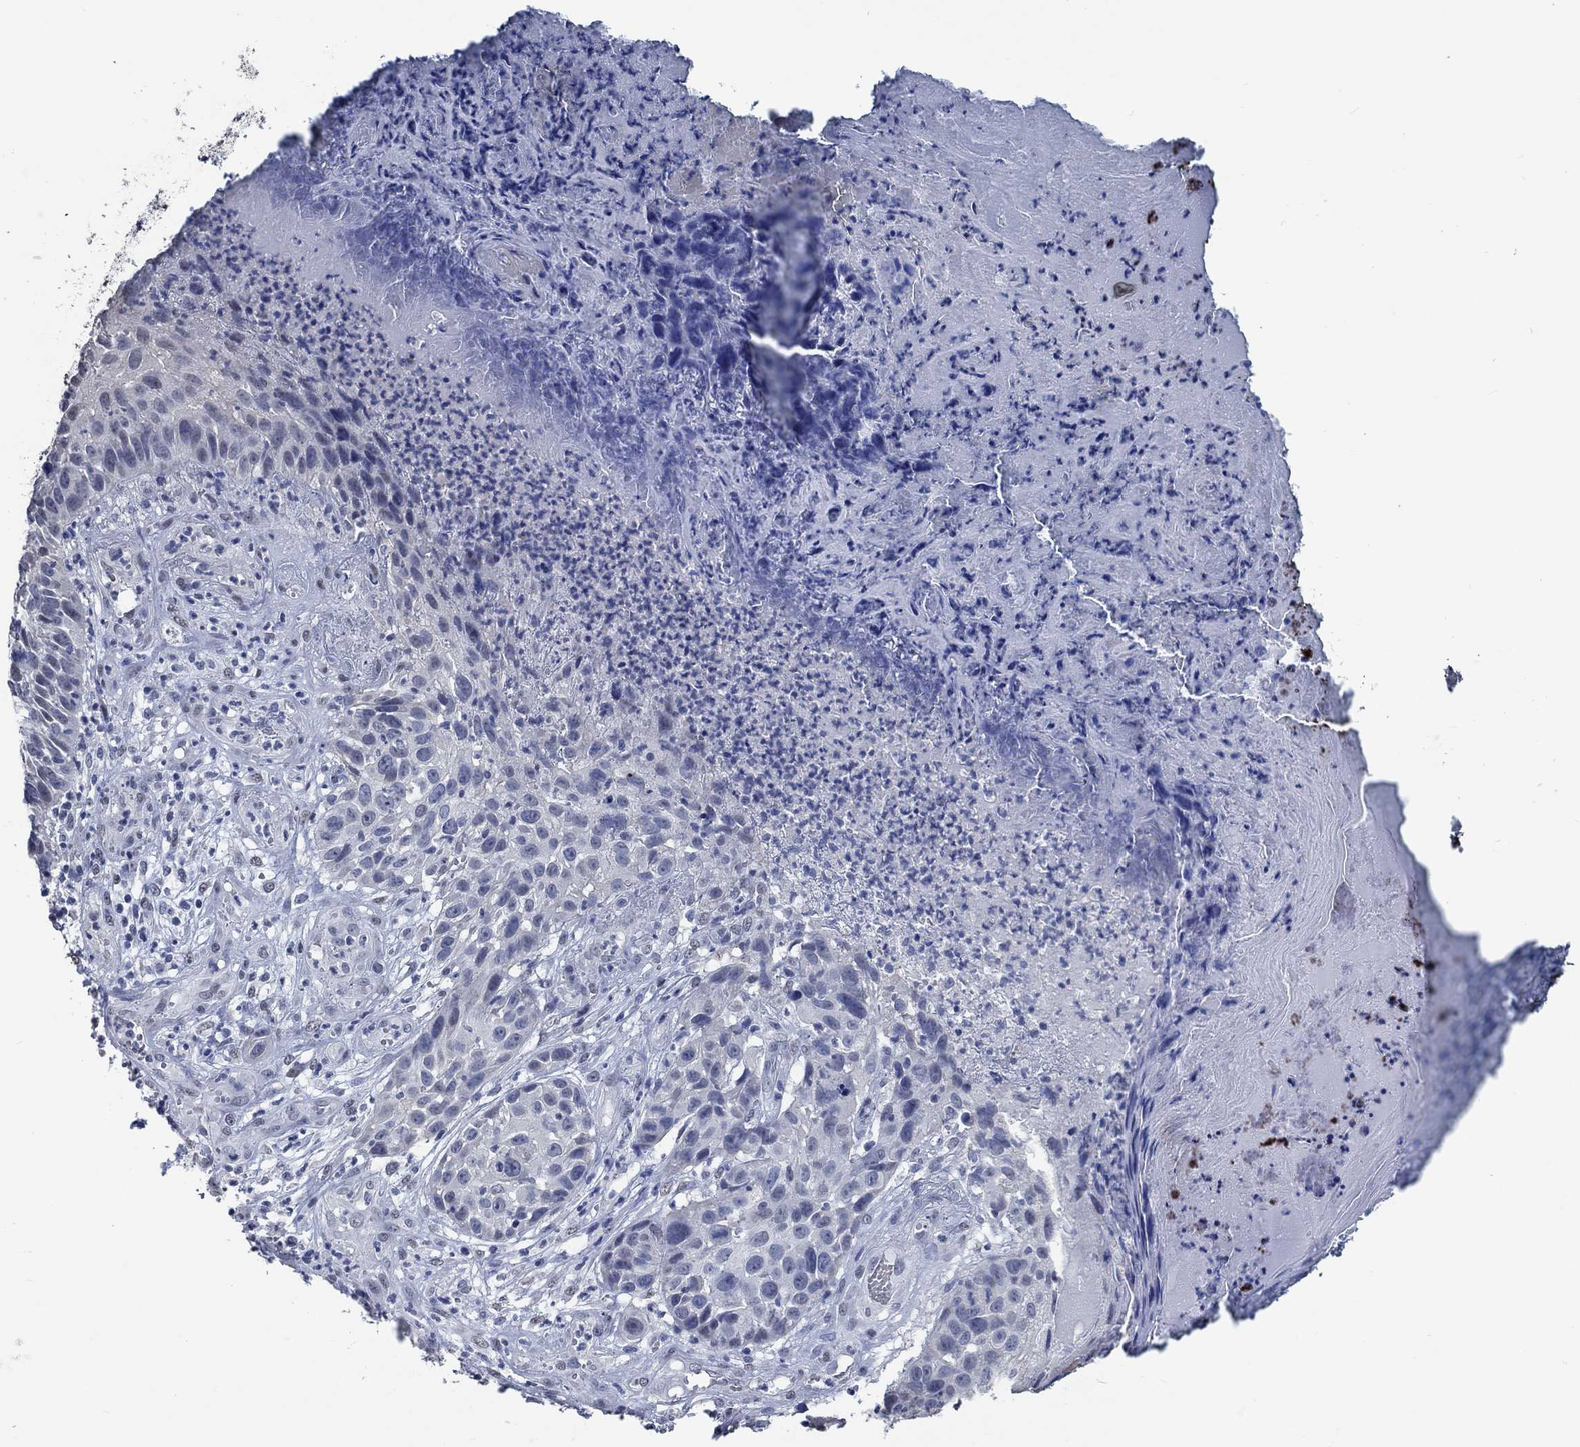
{"staining": {"intensity": "negative", "quantity": "none", "location": "none"}, "tissue": "skin cancer", "cell_type": "Tumor cells", "image_type": "cancer", "snomed": [{"axis": "morphology", "description": "Squamous cell carcinoma, NOS"}, {"axis": "topography", "description": "Skin"}], "caption": "A high-resolution image shows IHC staining of skin squamous cell carcinoma, which displays no significant staining in tumor cells. (DAB (3,3'-diaminobenzidine) immunohistochemistry (IHC) with hematoxylin counter stain).", "gene": "OBSCN", "patient": {"sex": "male", "age": 92}}